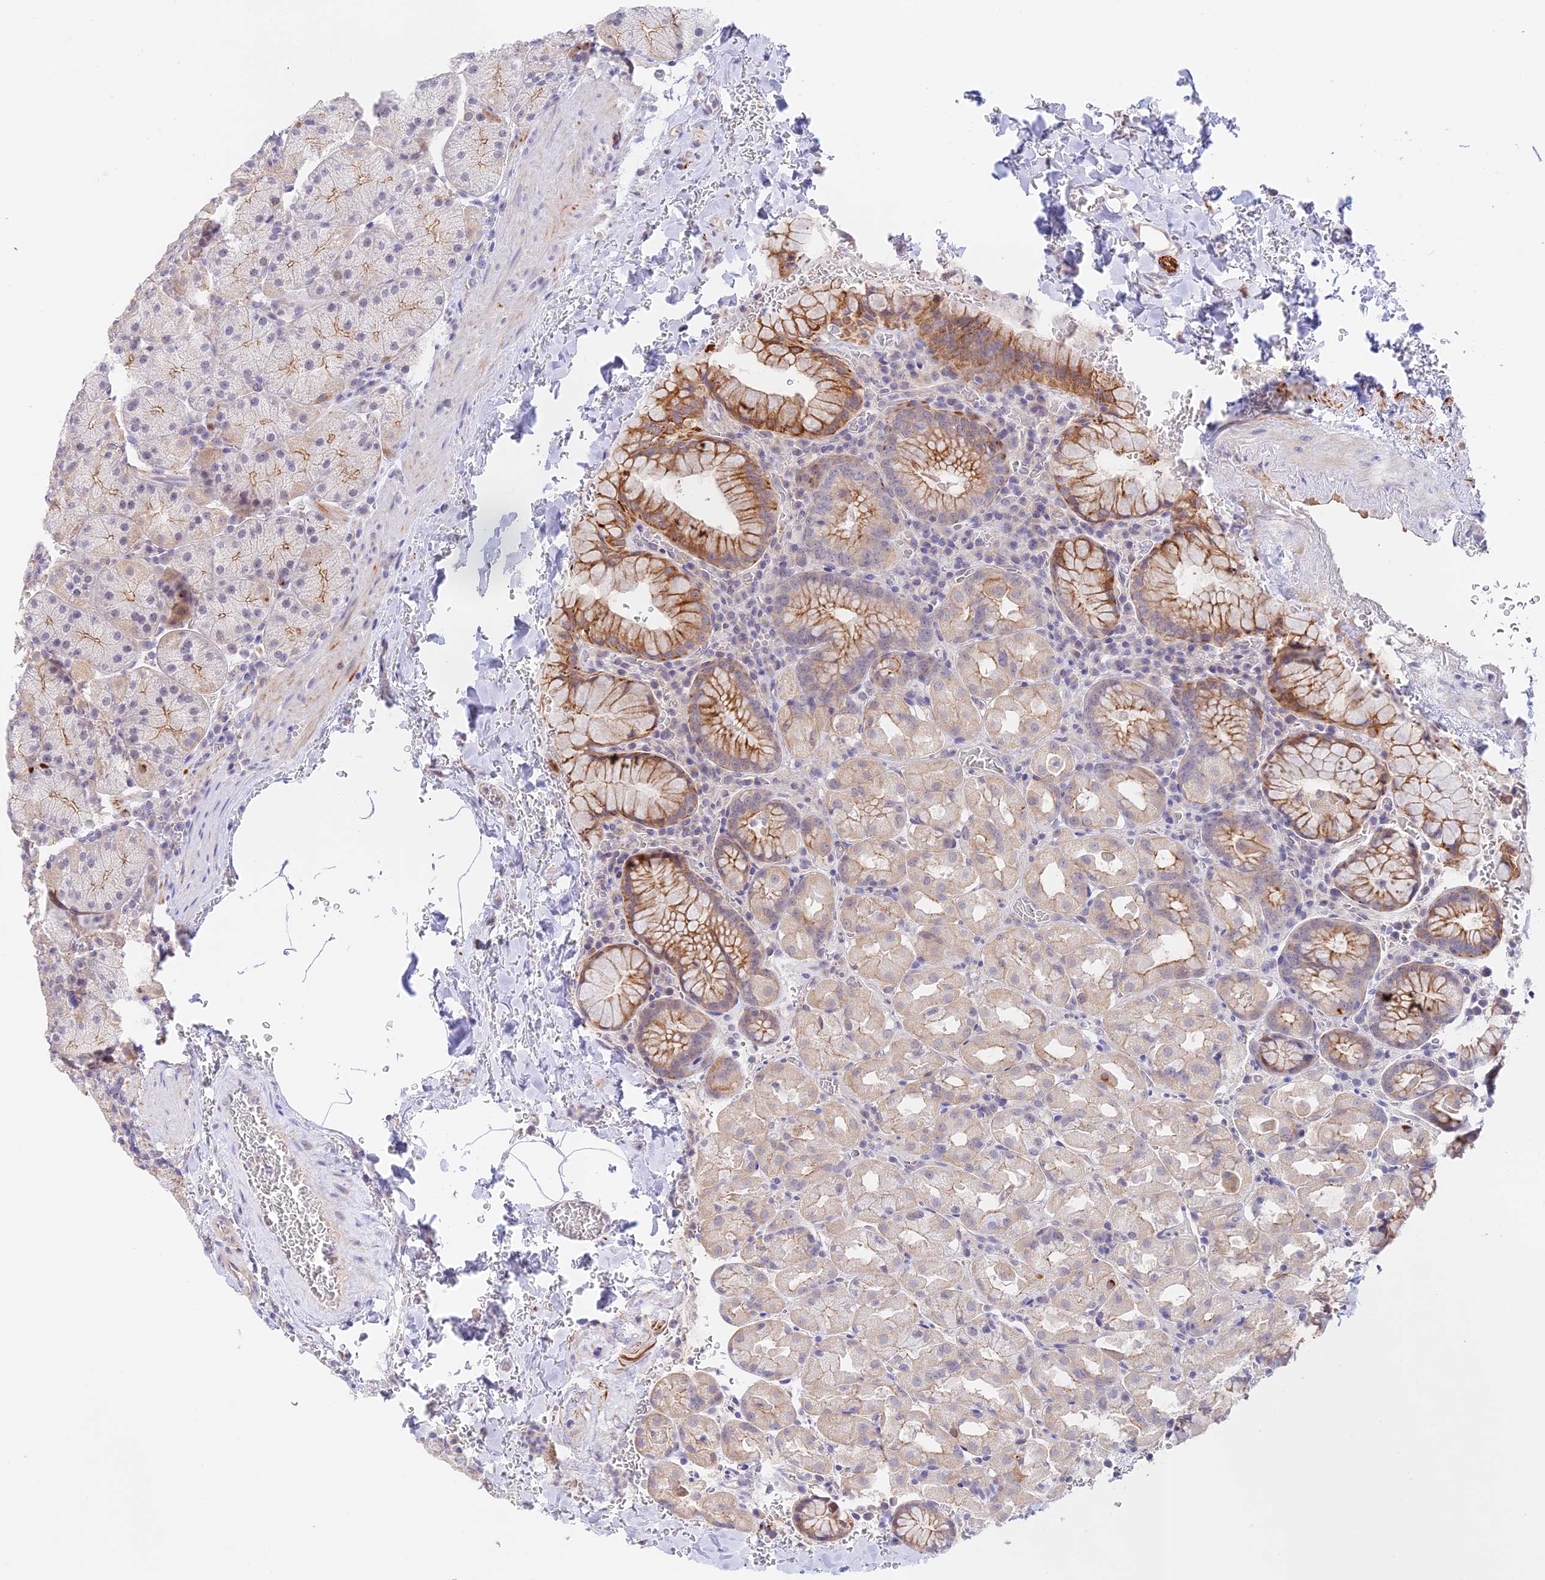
{"staining": {"intensity": "moderate", "quantity": "25%-75%", "location": "cytoplasmic/membranous"}, "tissue": "stomach", "cell_type": "Glandular cells", "image_type": "normal", "snomed": [{"axis": "morphology", "description": "Normal tissue, NOS"}, {"axis": "topography", "description": "Stomach, upper"}, {"axis": "topography", "description": "Stomach, lower"}], "caption": "Stomach was stained to show a protein in brown. There is medium levels of moderate cytoplasmic/membranous expression in about 25%-75% of glandular cells. (DAB (3,3'-diaminobenzidine) = brown stain, brightfield microscopy at high magnification).", "gene": "CAMSAP3", "patient": {"sex": "male", "age": 80}}